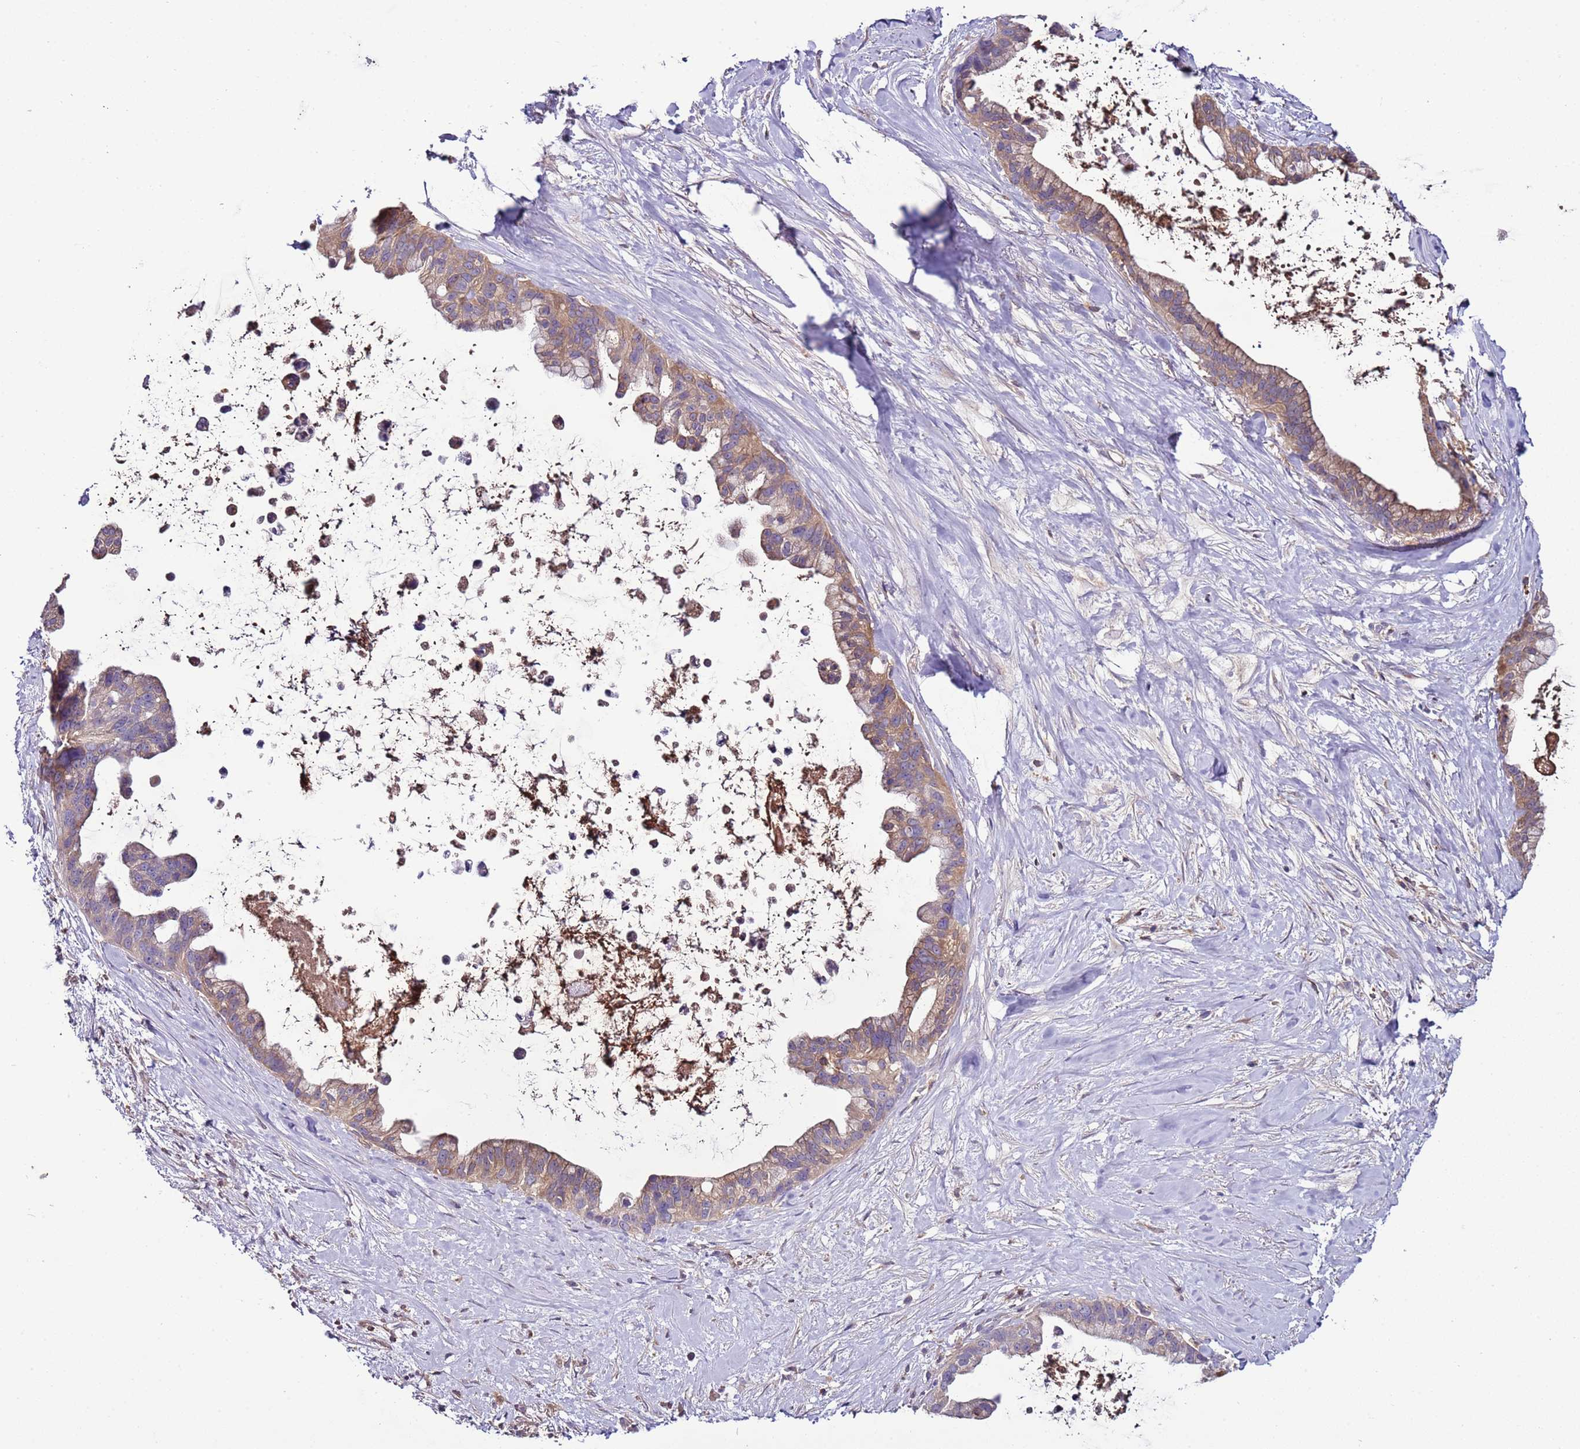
{"staining": {"intensity": "weak", "quantity": ">75%", "location": "cytoplasmic/membranous"}, "tissue": "pancreatic cancer", "cell_type": "Tumor cells", "image_type": "cancer", "snomed": [{"axis": "morphology", "description": "Adenocarcinoma, NOS"}, {"axis": "topography", "description": "Pancreas"}], "caption": "Immunohistochemical staining of human adenocarcinoma (pancreatic) exhibits low levels of weak cytoplasmic/membranous protein positivity in approximately >75% of tumor cells. (DAB IHC with brightfield microscopy, high magnification).", "gene": "IGIP", "patient": {"sex": "female", "age": 83}}